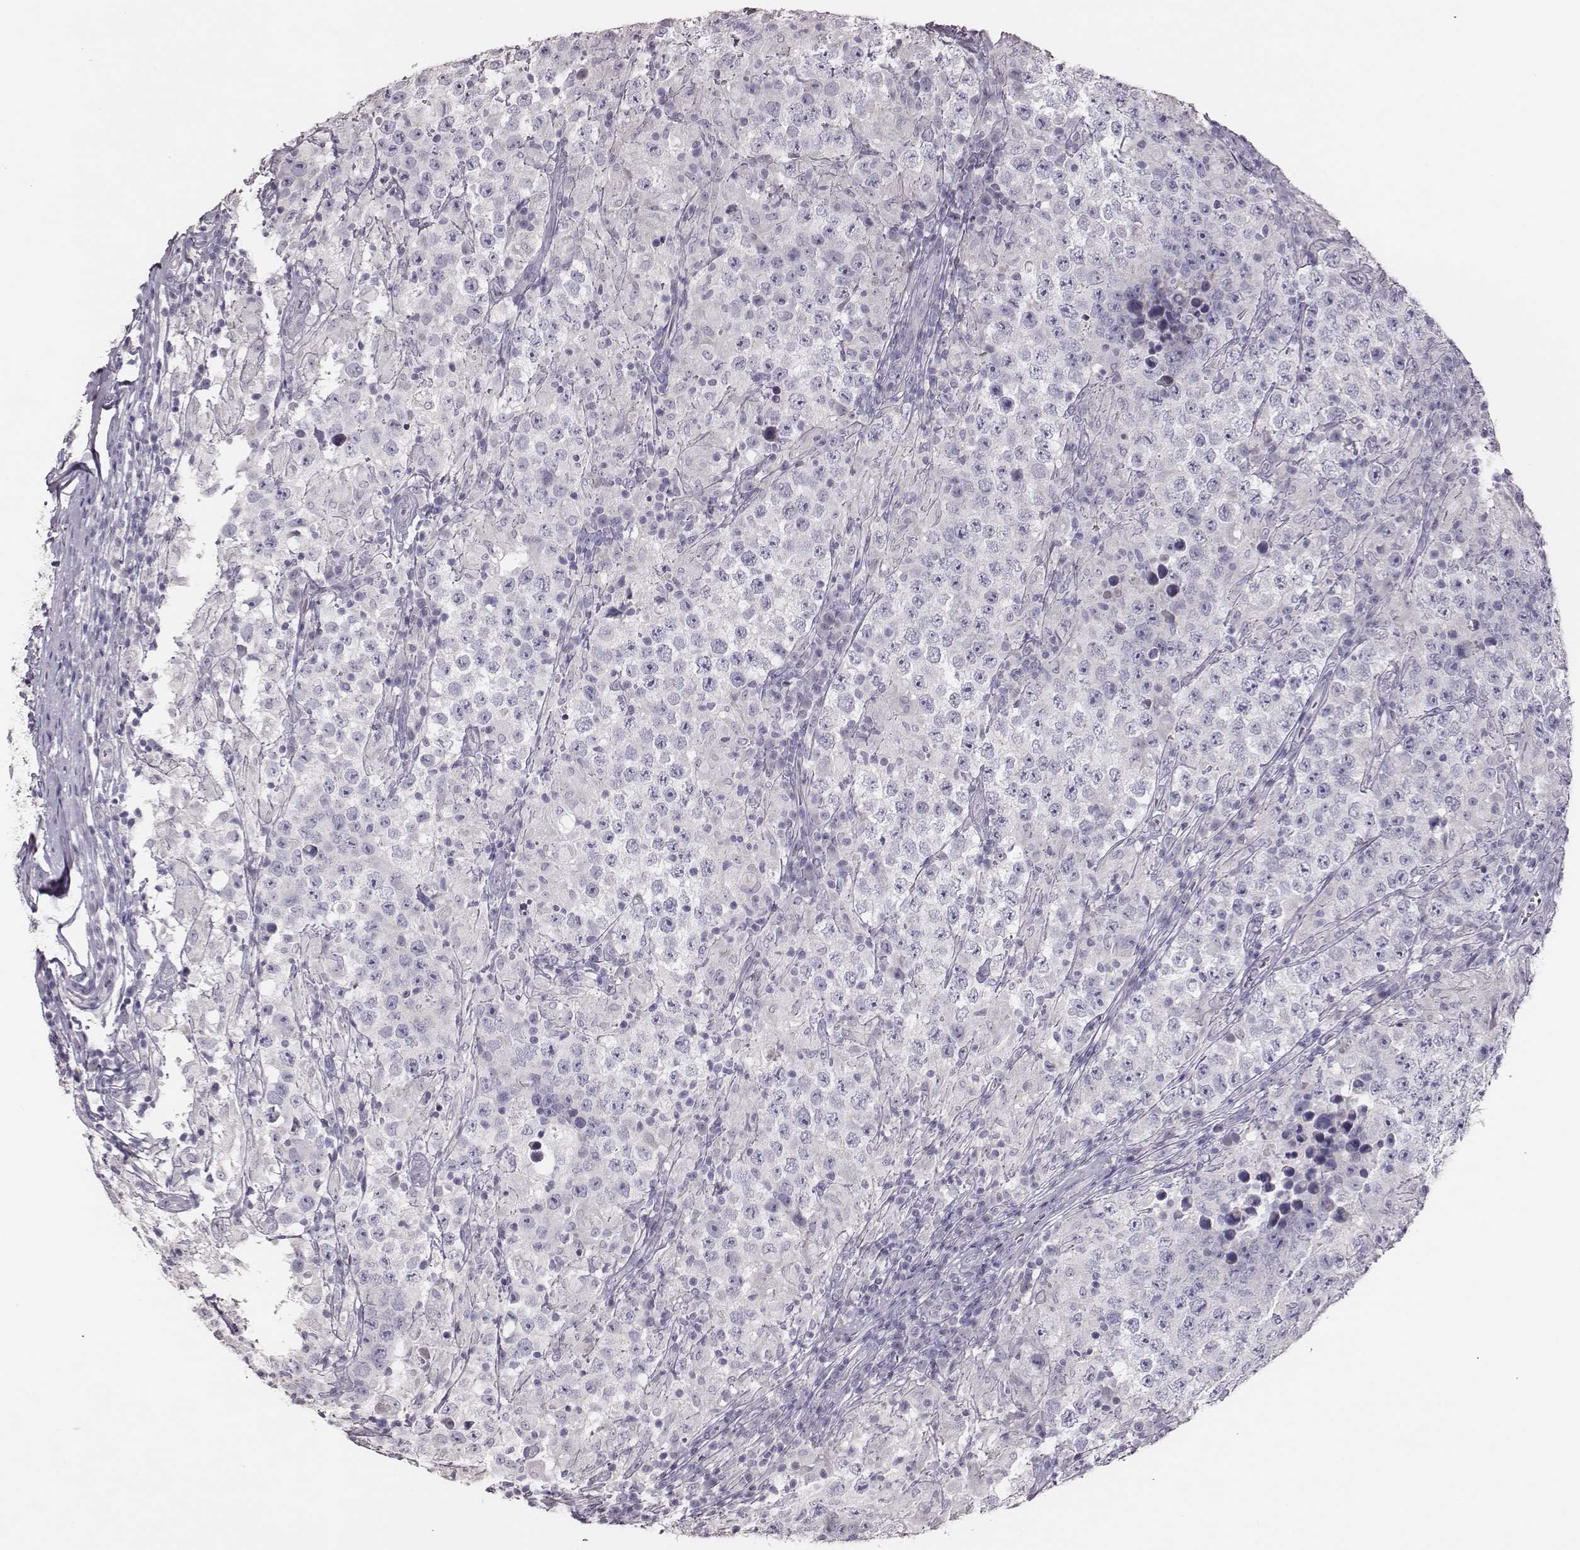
{"staining": {"intensity": "negative", "quantity": "none", "location": "none"}, "tissue": "testis cancer", "cell_type": "Tumor cells", "image_type": "cancer", "snomed": [{"axis": "morphology", "description": "Seminoma, NOS"}, {"axis": "morphology", "description": "Carcinoma, Embryonal, NOS"}, {"axis": "topography", "description": "Testis"}], "caption": "Testis cancer (embryonal carcinoma) was stained to show a protein in brown. There is no significant staining in tumor cells.", "gene": "P2RY10", "patient": {"sex": "male", "age": 41}}